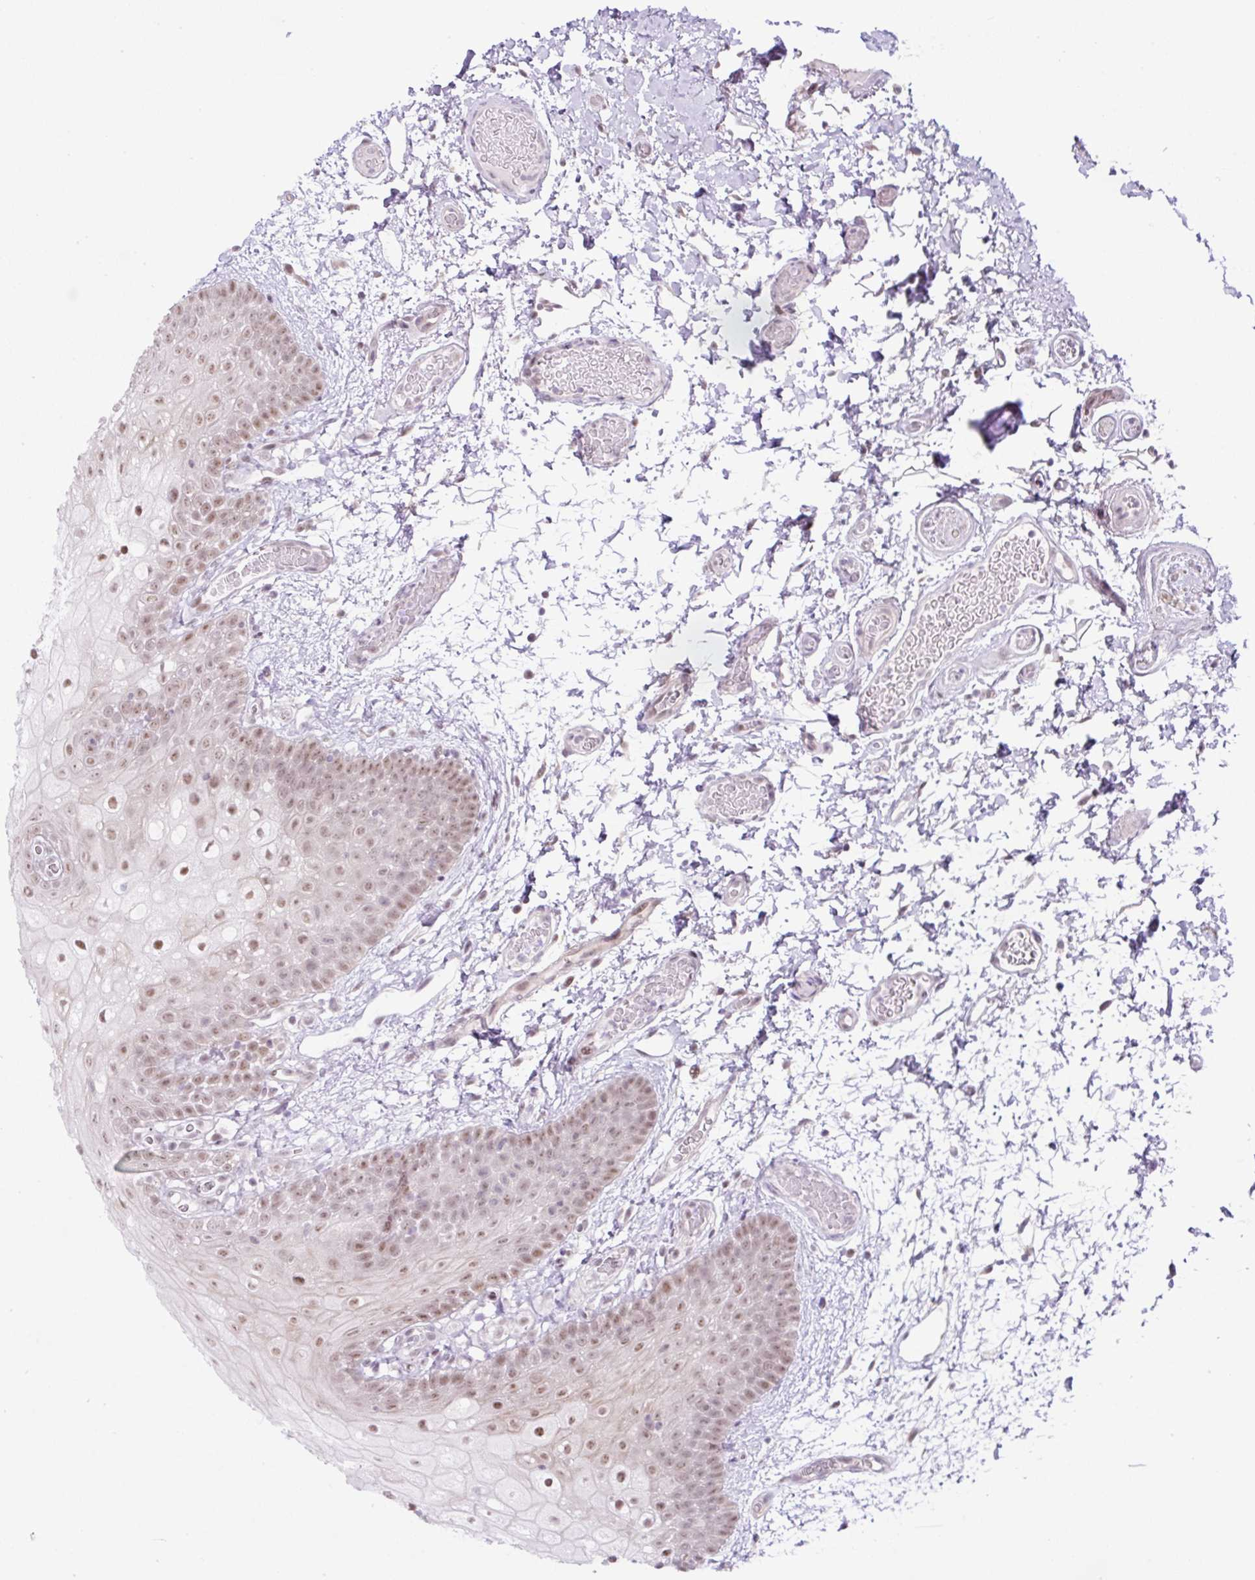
{"staining": {"intensity": "moderate", "quantity": "25%-75%", "location": "nuclear"}, "tissue": "oral mucosa", "cell_type": "Squamous epithelial cells", "image_type": "normal", "snomed": [{"axis": "morphology", "description": "Normal tissue, NOS"}, {"axis": "morphology", "description": "Squamous cell carcinoma, NOS"}, {"axis": "topography", "description": "Oral tissue"}, {"axis": "topography", "description": "Tounge, NOS"}, {"axis": "topography", "description": "Head-Neck"}], "caption": "Protein expression analysis of unremarkable human oral mucosa reveals moderate nuclear staining in about 25%-75% of squamous epithelial cells. The staining was performed using DAB, with brown indicating positive protein expression. Nuclei are stained blue with hematoxylin.", "gene": "TAF1A", "patient": {"sex": "male", "age": 76}}